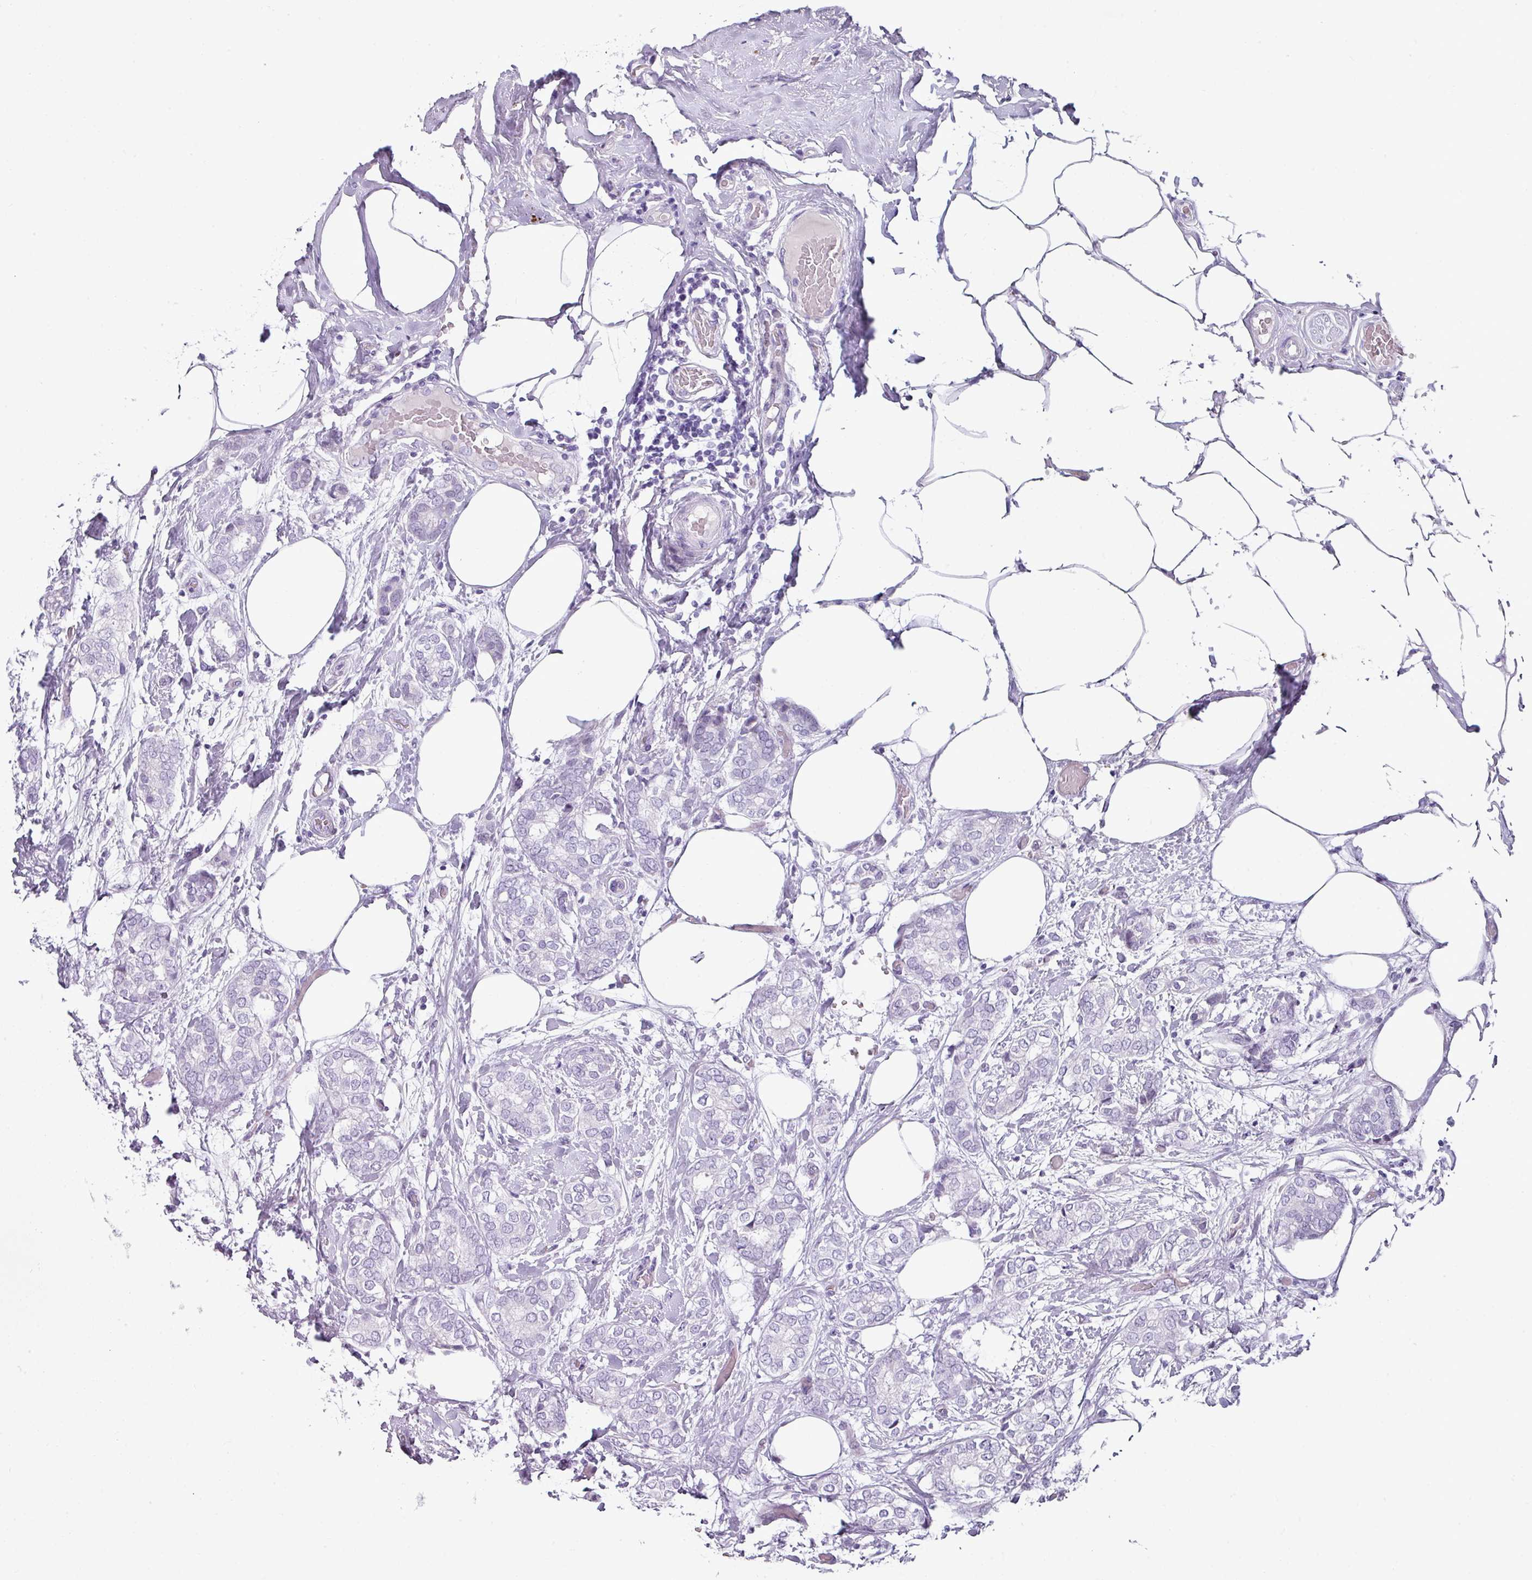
{"staining": {"intensity": "negative", "quantity": "none", "location": "none"}, "tissue": "breast cancer", "cell_type": "Tumor cells", "image_type": "cancer", "snomed": [{"axis": "morphology", "description": "Duct carcinoma"}, {"axis": "topography", "description": "Breast"}], "caption": "IHC photomicrograph of neoplastic tissue: human breast cancer stained with DAB (3,3'-diaminobenzidine) reveals no significant protein positivity in tumor cells.", "gene": "TRA2A", "patient": {"sex": "female", "age": 73}}